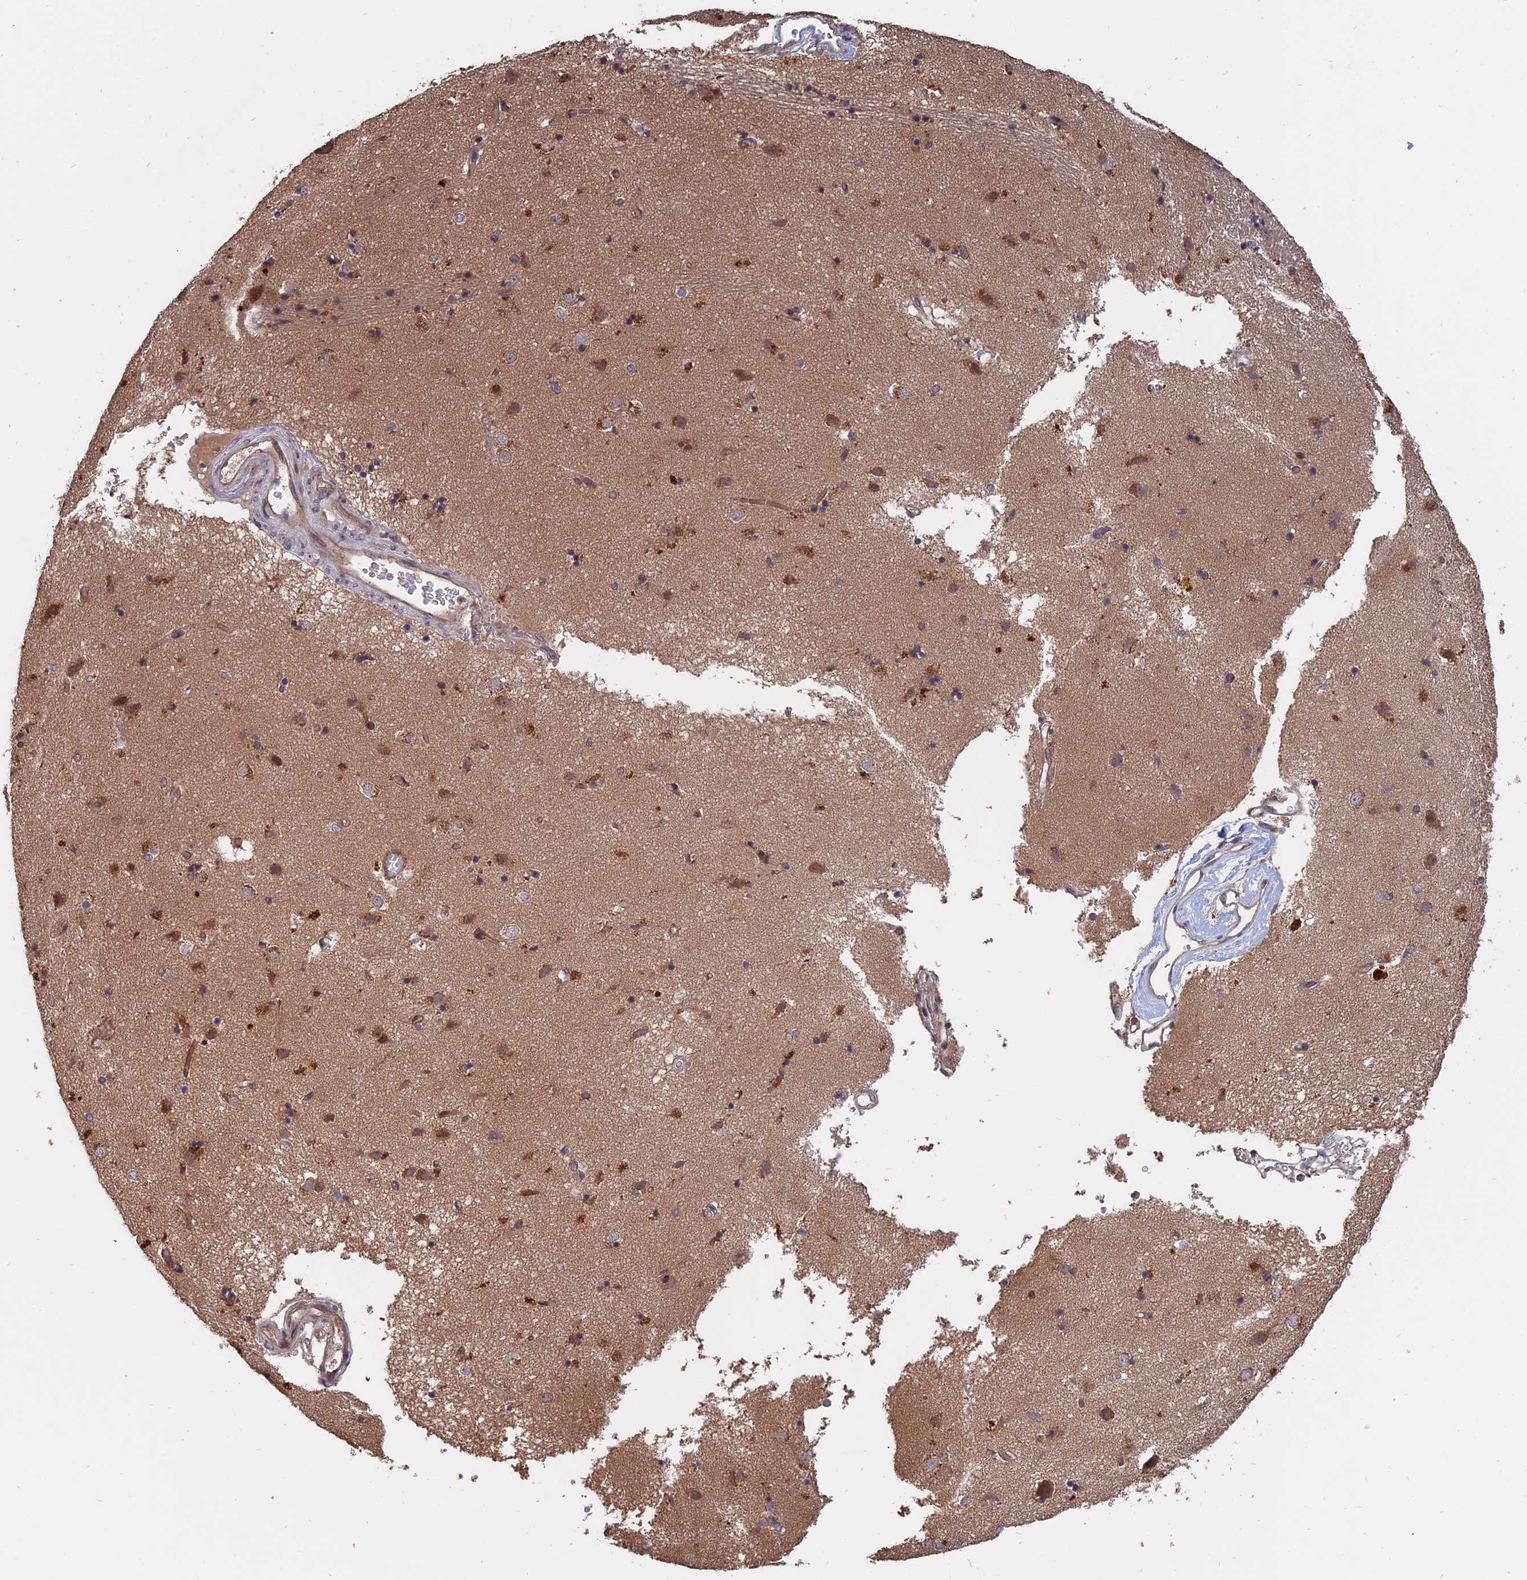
{"staining": {"intensity": "moderate", "quantity": "<25%", "location": "cytoplasmic/membranous"}, "tissue": "caudate", "cell_type": "Glial cells", "image_type": "normal", "snomed": [{"axis": "morphology", "description": "Normal tissue, NOS"}, {"axis": "topography", "description": "Lateral ventricle wall"}], "caption": "Protein staining of unremarkable caudate reveals moderate cytoplasmic/membranous expression in approximately <25% of glial cells.", "gene": "TRAPPC2L", "patient": {"sex": "male", "age": 70}}